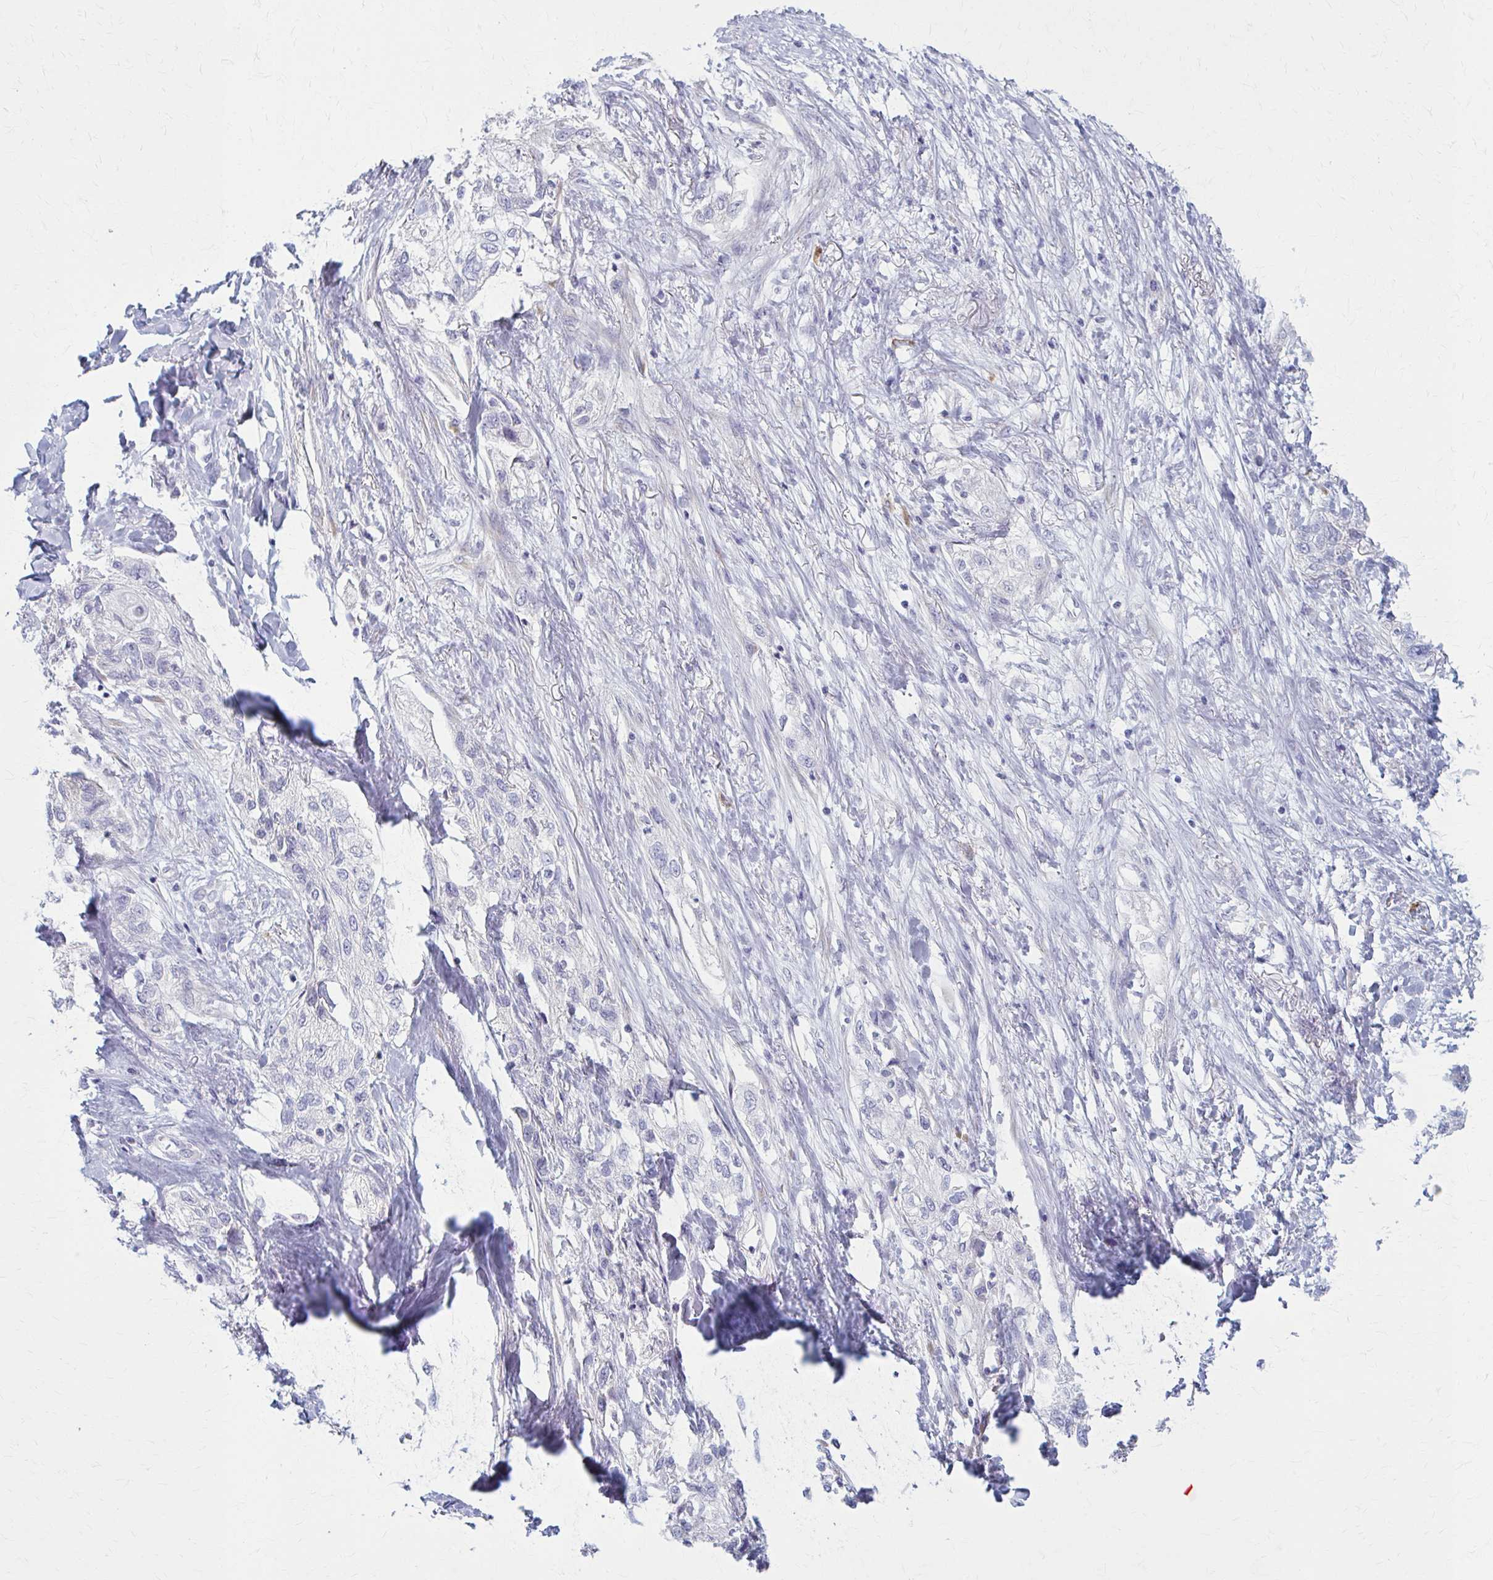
{"staining": {"intensity": "negative", "quantity": "none", "location": "none"}, "tissue": "skin cancer", "cell_type": "Tumor cells", "image_type": "cancer", "snomed": [{"axis": "morphology", "description": "Squamous cell carcinoma, NOS"}, {"axis": "topography", "description": "Skin"}, {"axis": "topography", "description": "Vulva"}], "caption": "Immunohistochemistry image of skin squamous cell carcinoma stained for a protein (brown), which displays no positivity in tumor cells.", "gene": "PRKRA", "patient": {"sex": "female", "age": 86}}